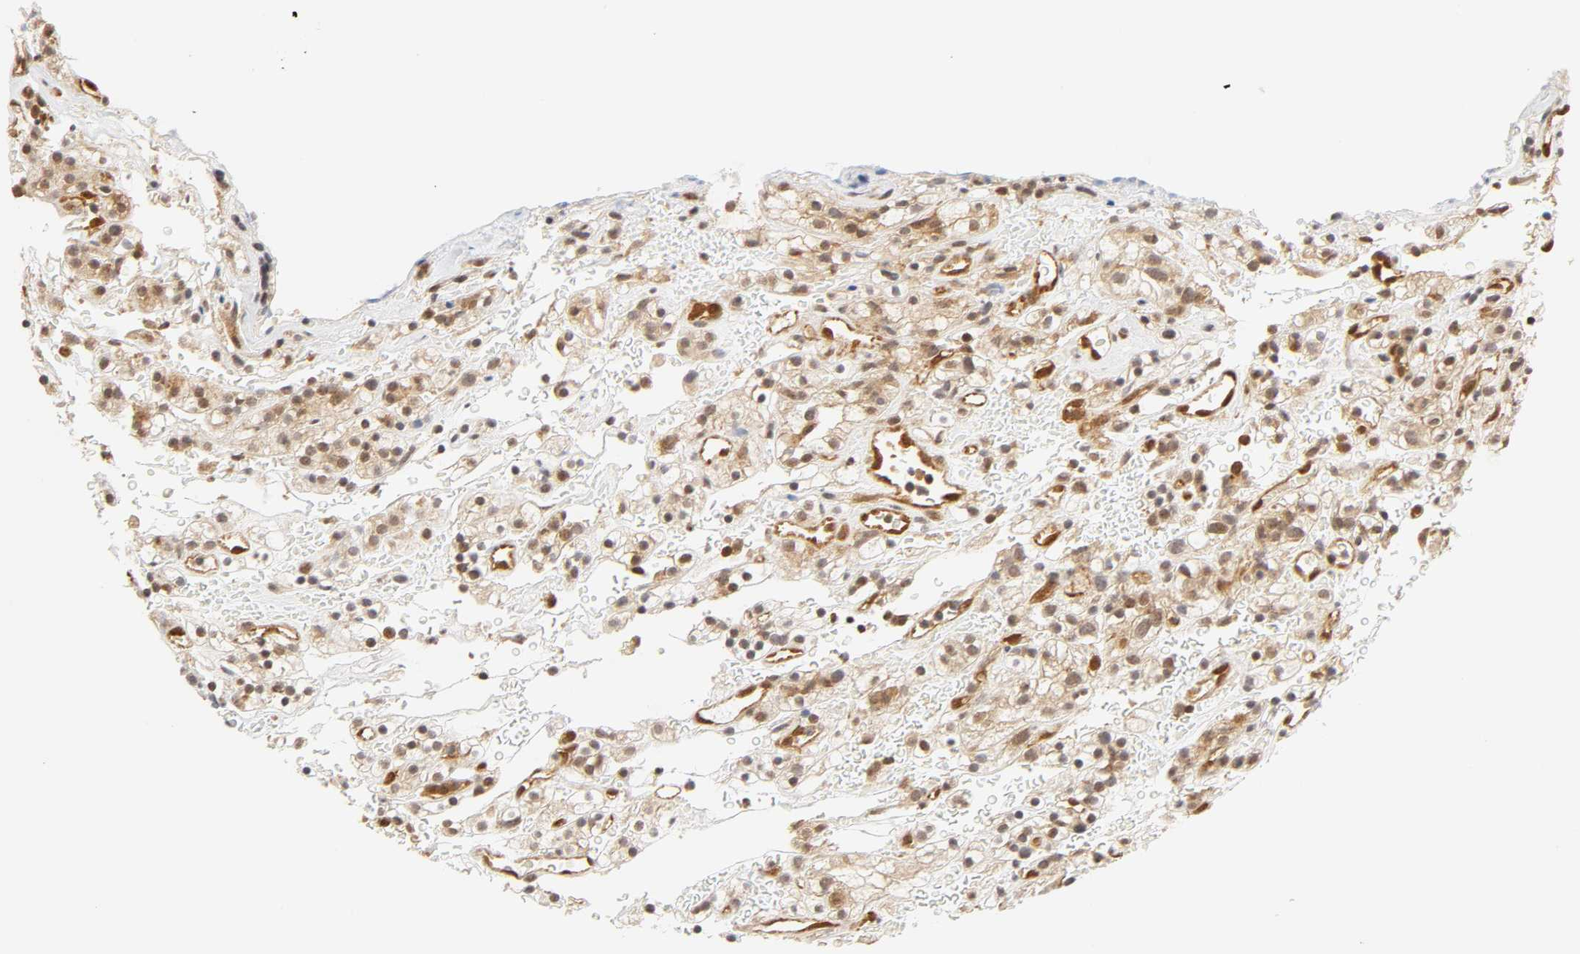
{"staining": {"intensity": "weak", "quantity": ">75%", "location": "cytoplasmic/membranous,nuclear"}, "tissue": "renal cancer", "cell_type": "Tumor cells", "image_type": "cancer", "snomed": [{"axis": "morphology", "description": "Normal tissue, NOS"}, {"axis": "morphology", "description": "Adenocarcinoma, NOS"}, {"axis": "topography", "description": "Kidney"}], "caption": "A high-resolution micrograph shows IHC staining of renal adenocarcinoma, which demonstrates weak cytoplasmic/membranous and nuclear expression in about >75% of tumor cells. The protein is stained brown, and the nuclei are stained in blue (DAB IHC with brightfield microscopy, high magnification).", "gene": "CDC37", "patient": {"sex": "female", "age": 72}}